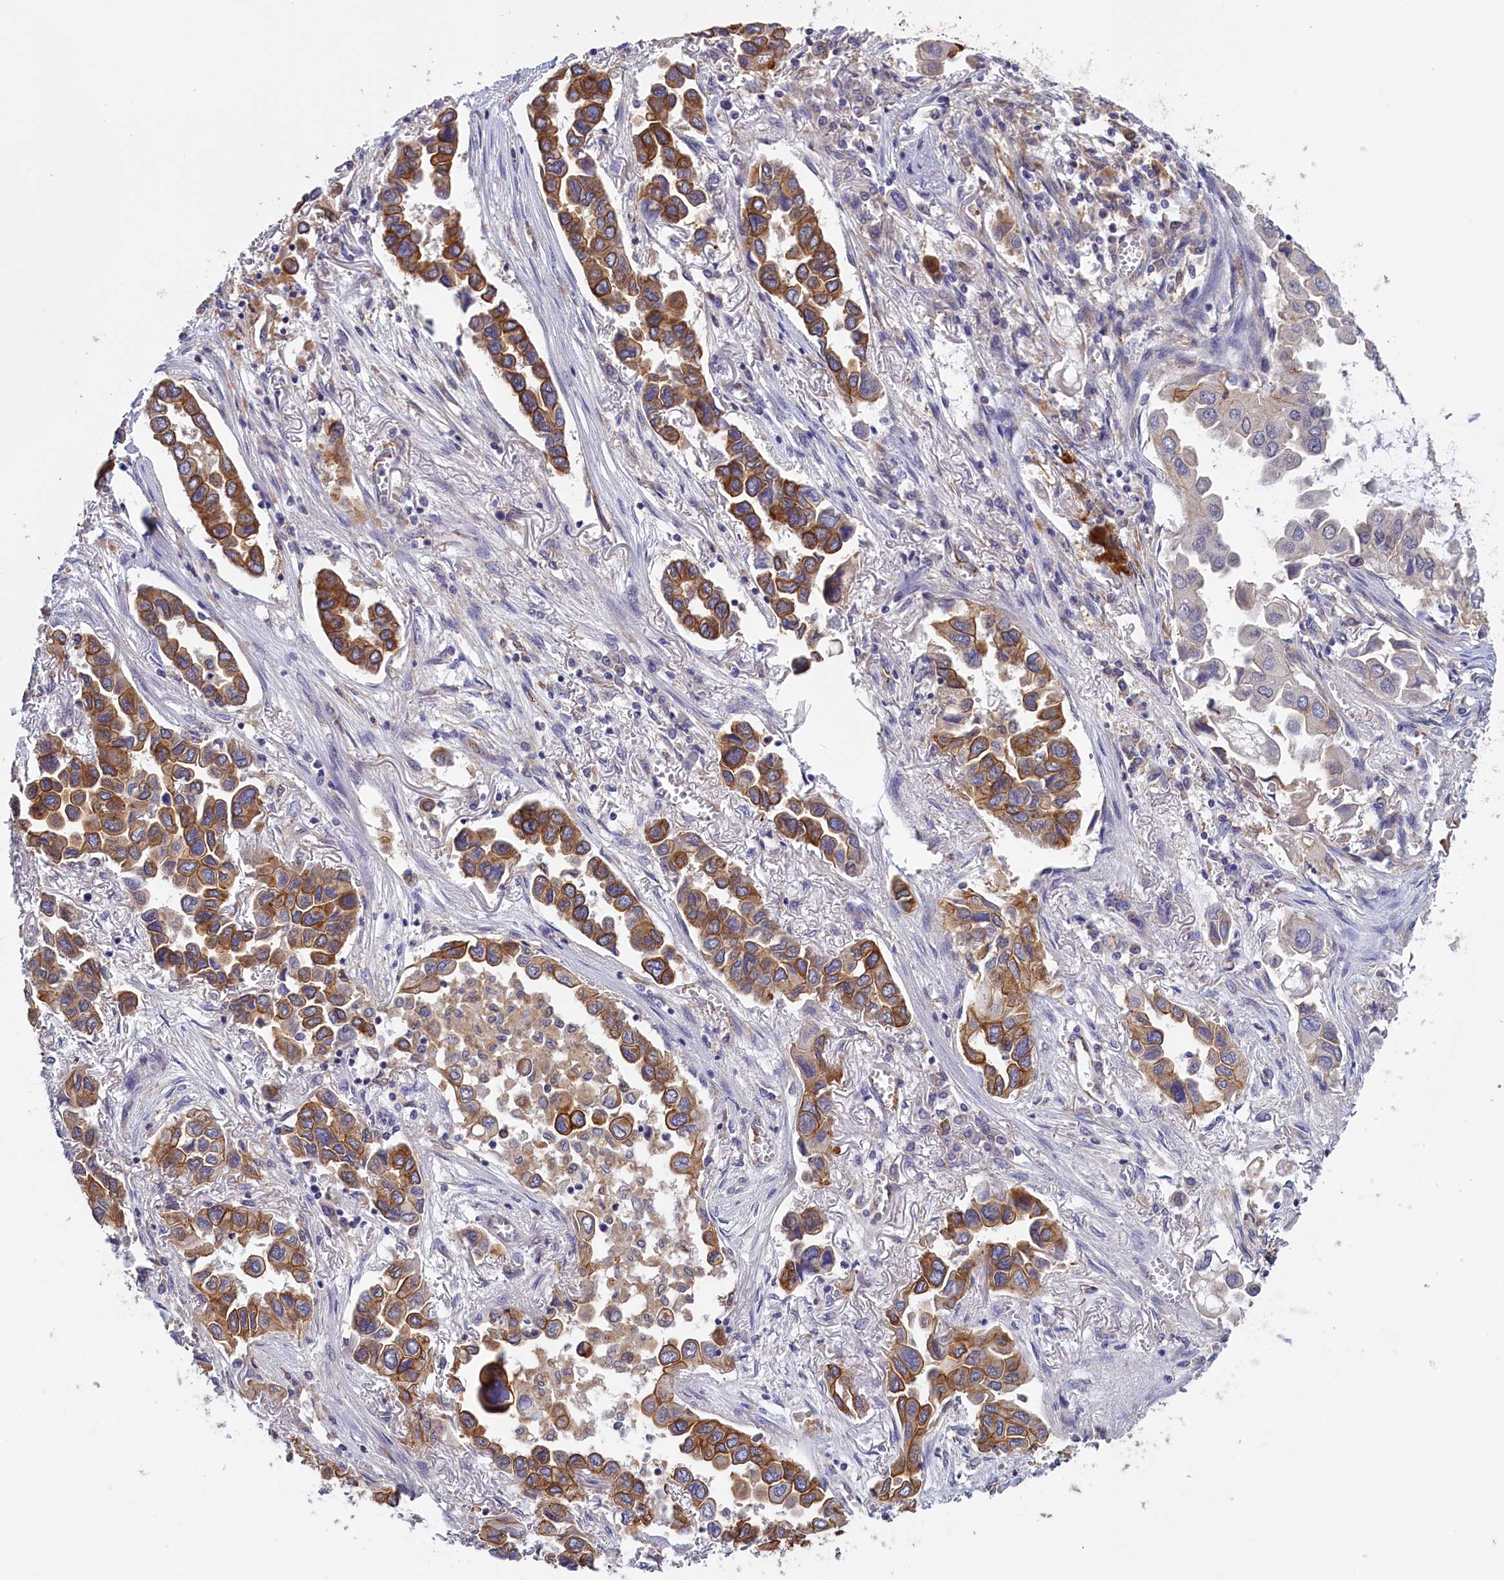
{"staining": {"intensity": "strong", "quantity": "25%-75%", "location": "cytoplasmic/membranous"}, "tissue": "lung cancer", "cell_type": "Tumor cells", "image_type": "cancer", "snomed": [{"axis": "morphology", "description": "Adenocarcinoma, NOS"}, {"axis": "topography", "description": "Lung"}], "caption": "Strong cytoplasmic/membranous protein staining is identified in approximately 25%-75% of tumor cells in adenocarcinoma (lung).", "gene": "COL19A1", "patient": {"sex": "female", "age": 76}}